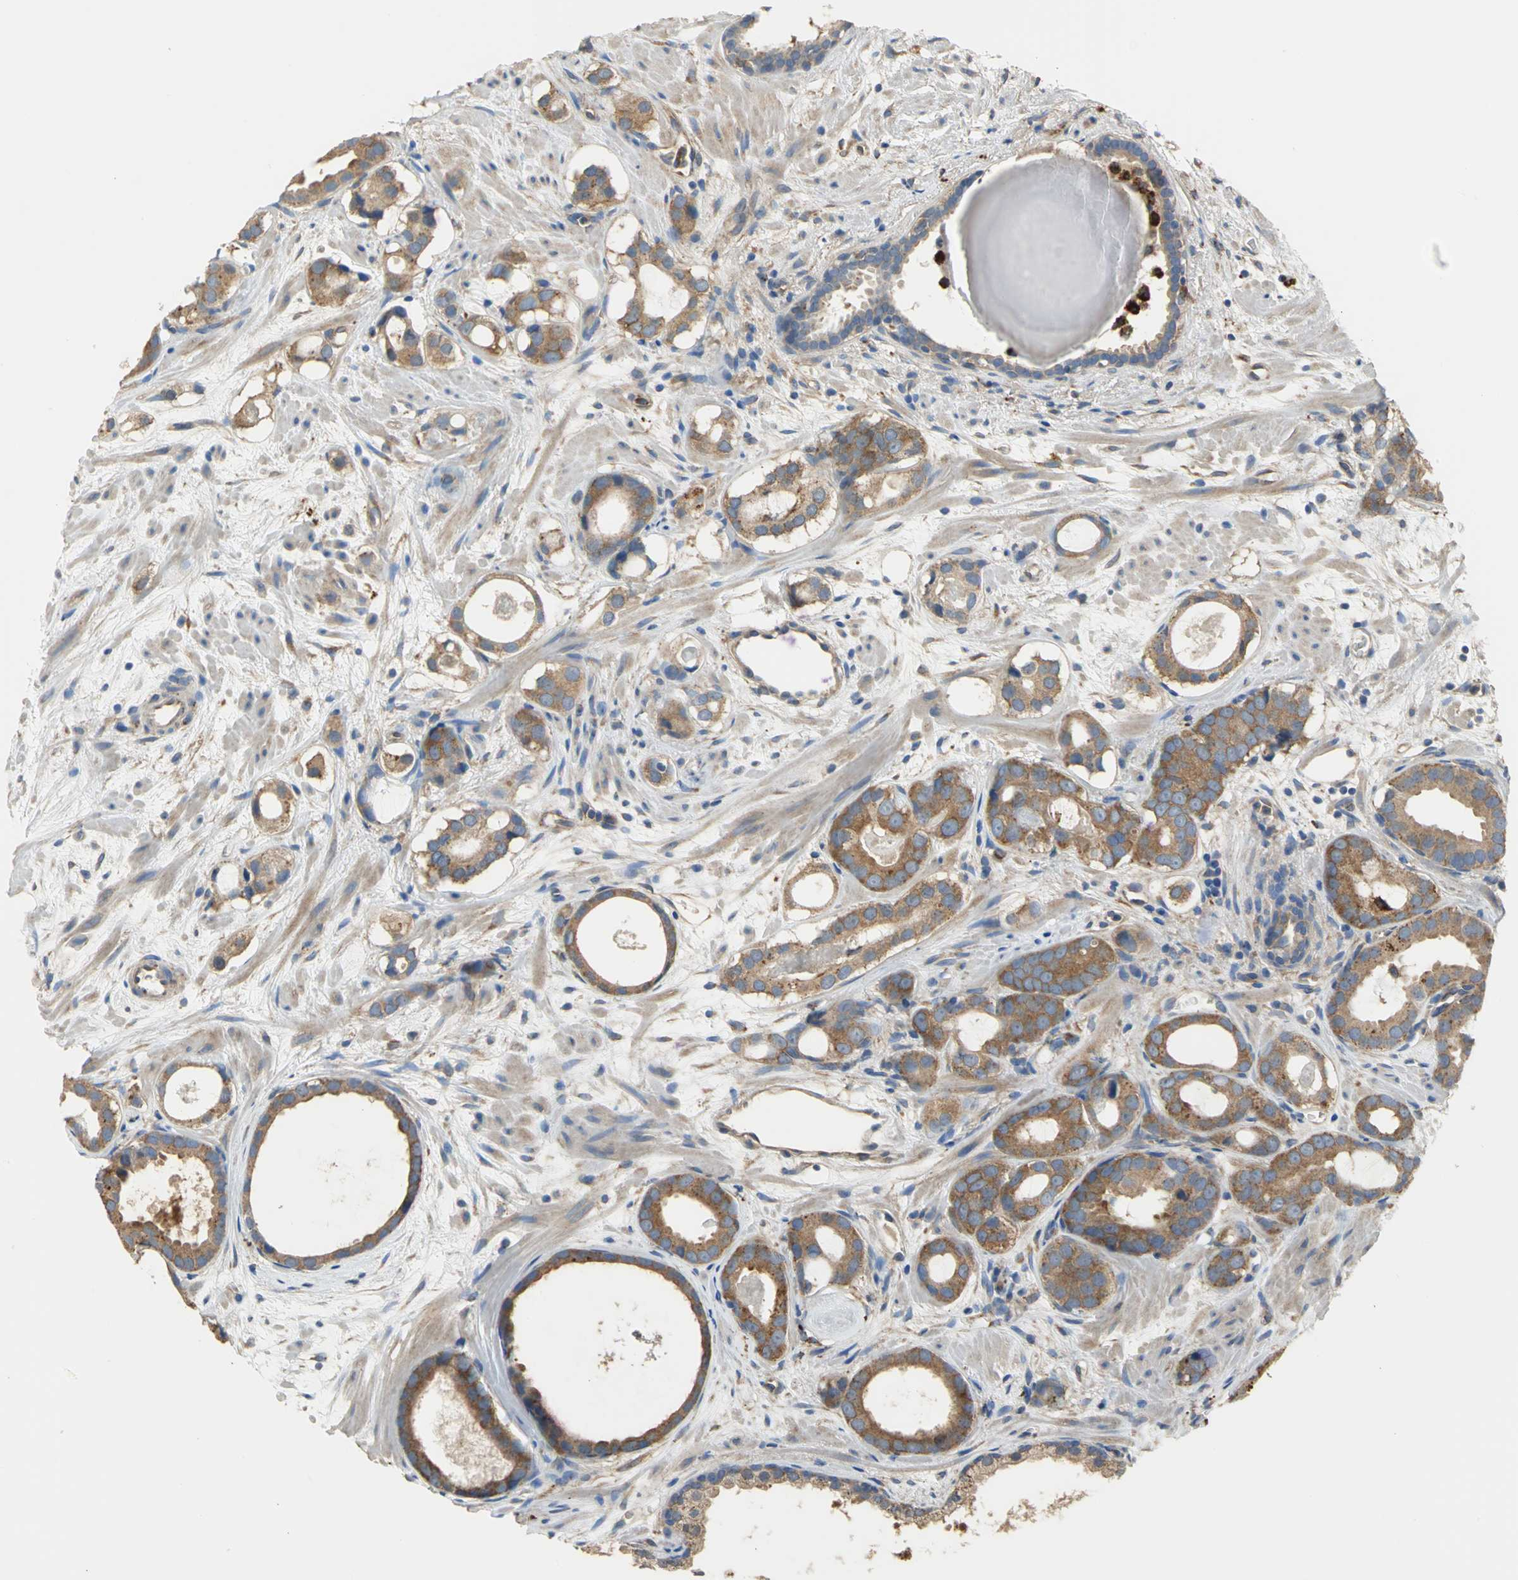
{"staining": {"intensity": "moderate", "quantity": "25%-75%", "location": "cytoplasmic/membranous"}, "tissue": "prostate cancer", "cell_type": "Tumor cells", "image_type": "cancer", "snomed": [{"axis": "morphology", "description": "Adenocarcinoma, Low grade"}, {"axis": "topography", "description": "Prostate"}], "caption": "Brown immunohistochemical staining in human prostate cancer (adenocarcinoma (low-grade)) displays moderate cytoplasmic/membranous expression in approximately 25%-75% of tumor cells.", "gene": "DIAPH2", "patient": {"sex": "male", "age": 57}}